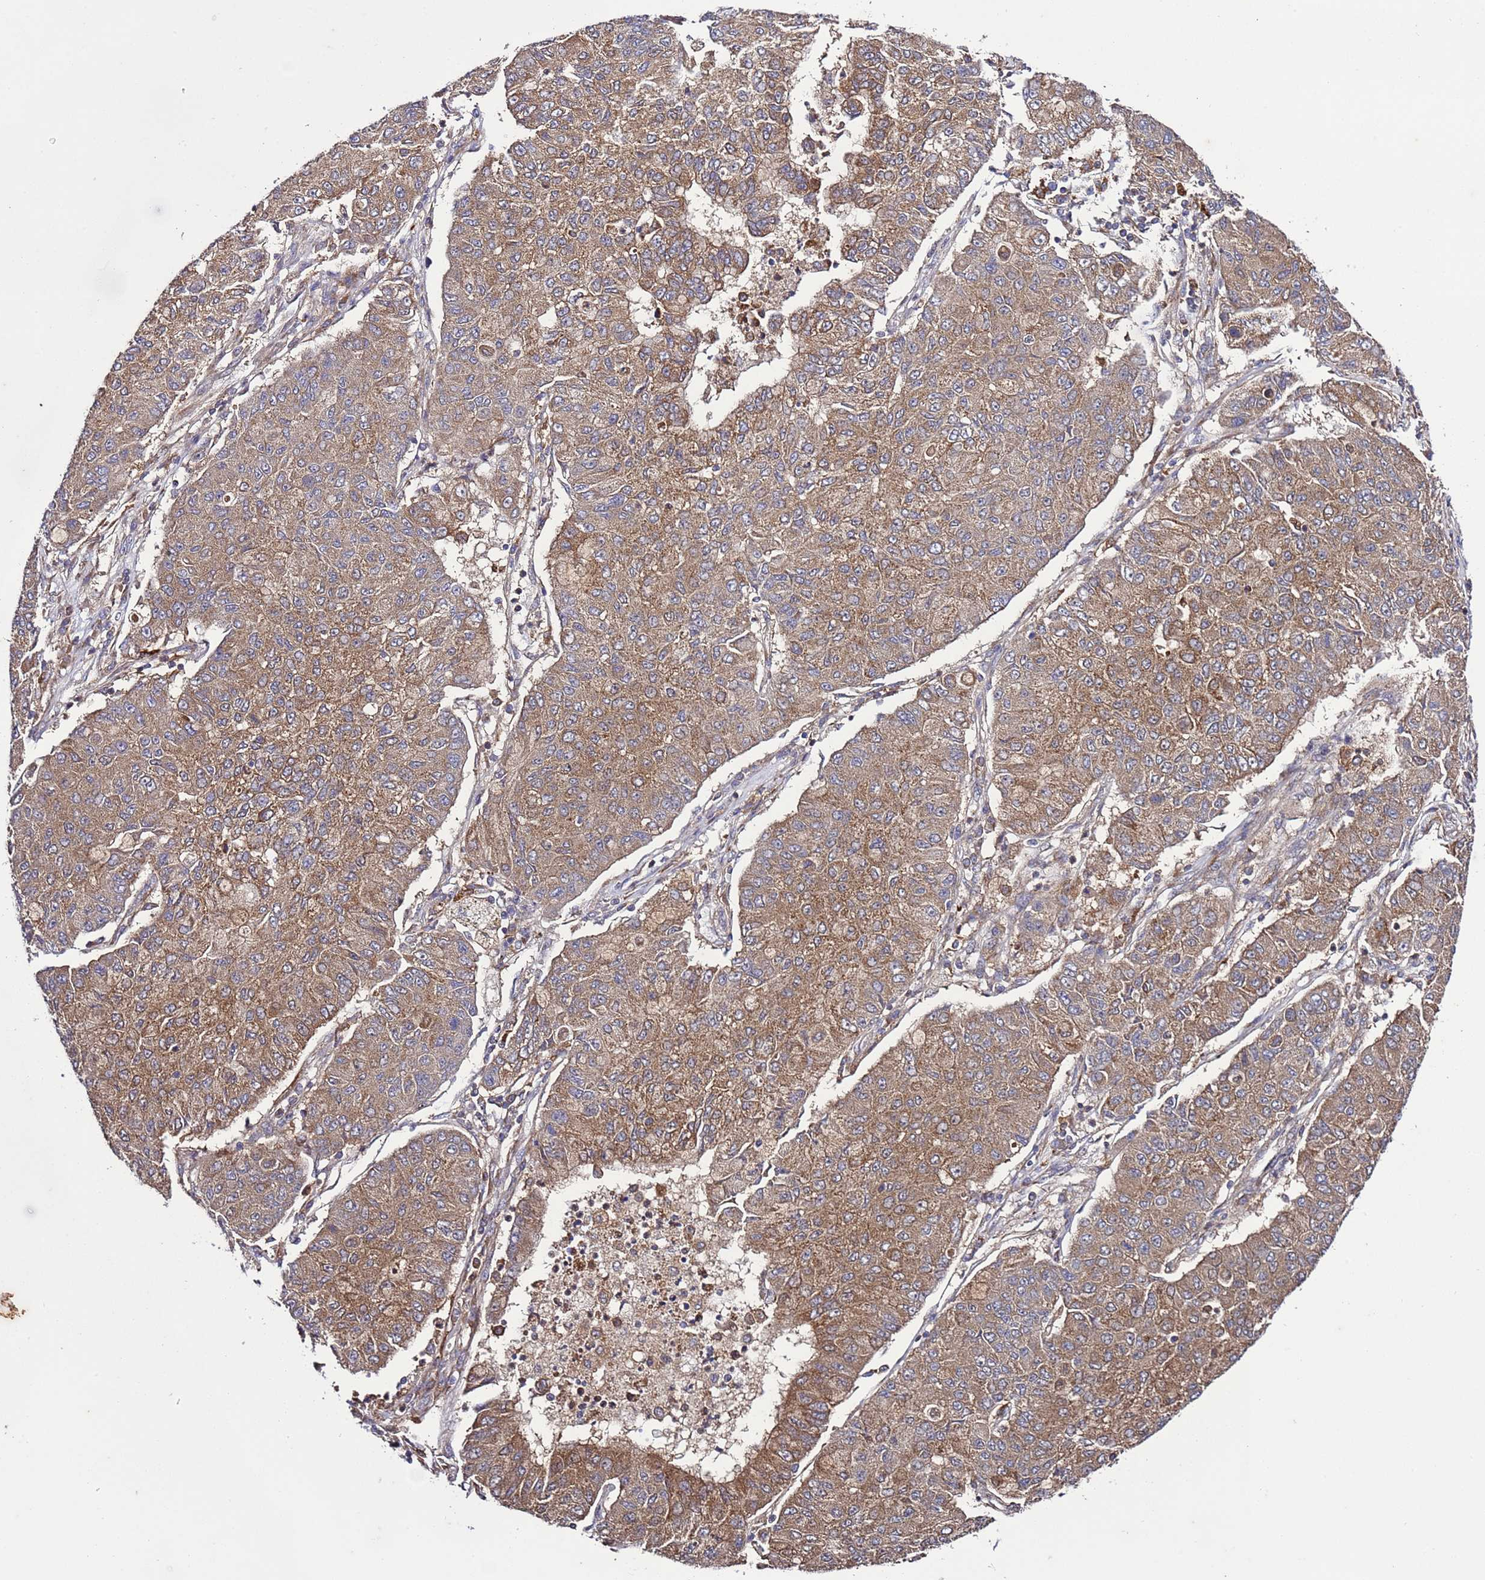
{"staining": {"intensity": "moderate", "quantity": ">75%", "location": "cytoplasmic/membranous"}, "tissue": "lung cancer", "cell_type": "Tumor cells", "image_type": "cancer", "snomed": [{"axis": "morphology", "description": "Squamous cell carcinoma, NOS"}, {"axis": "topography", "description": "Lung"}], "caption": "Immunohistochemical staining of lung cancer displays medium levels of moderate cytoplasmic/membranous expression in approximately >75% of tumor cells. (DAB (3,3'-diaminobenzidine) = brown stain, brightfield microscopy at high magnification).", "gene": "TMEM176B", "patient": {"sex": "male", "age": 74}}